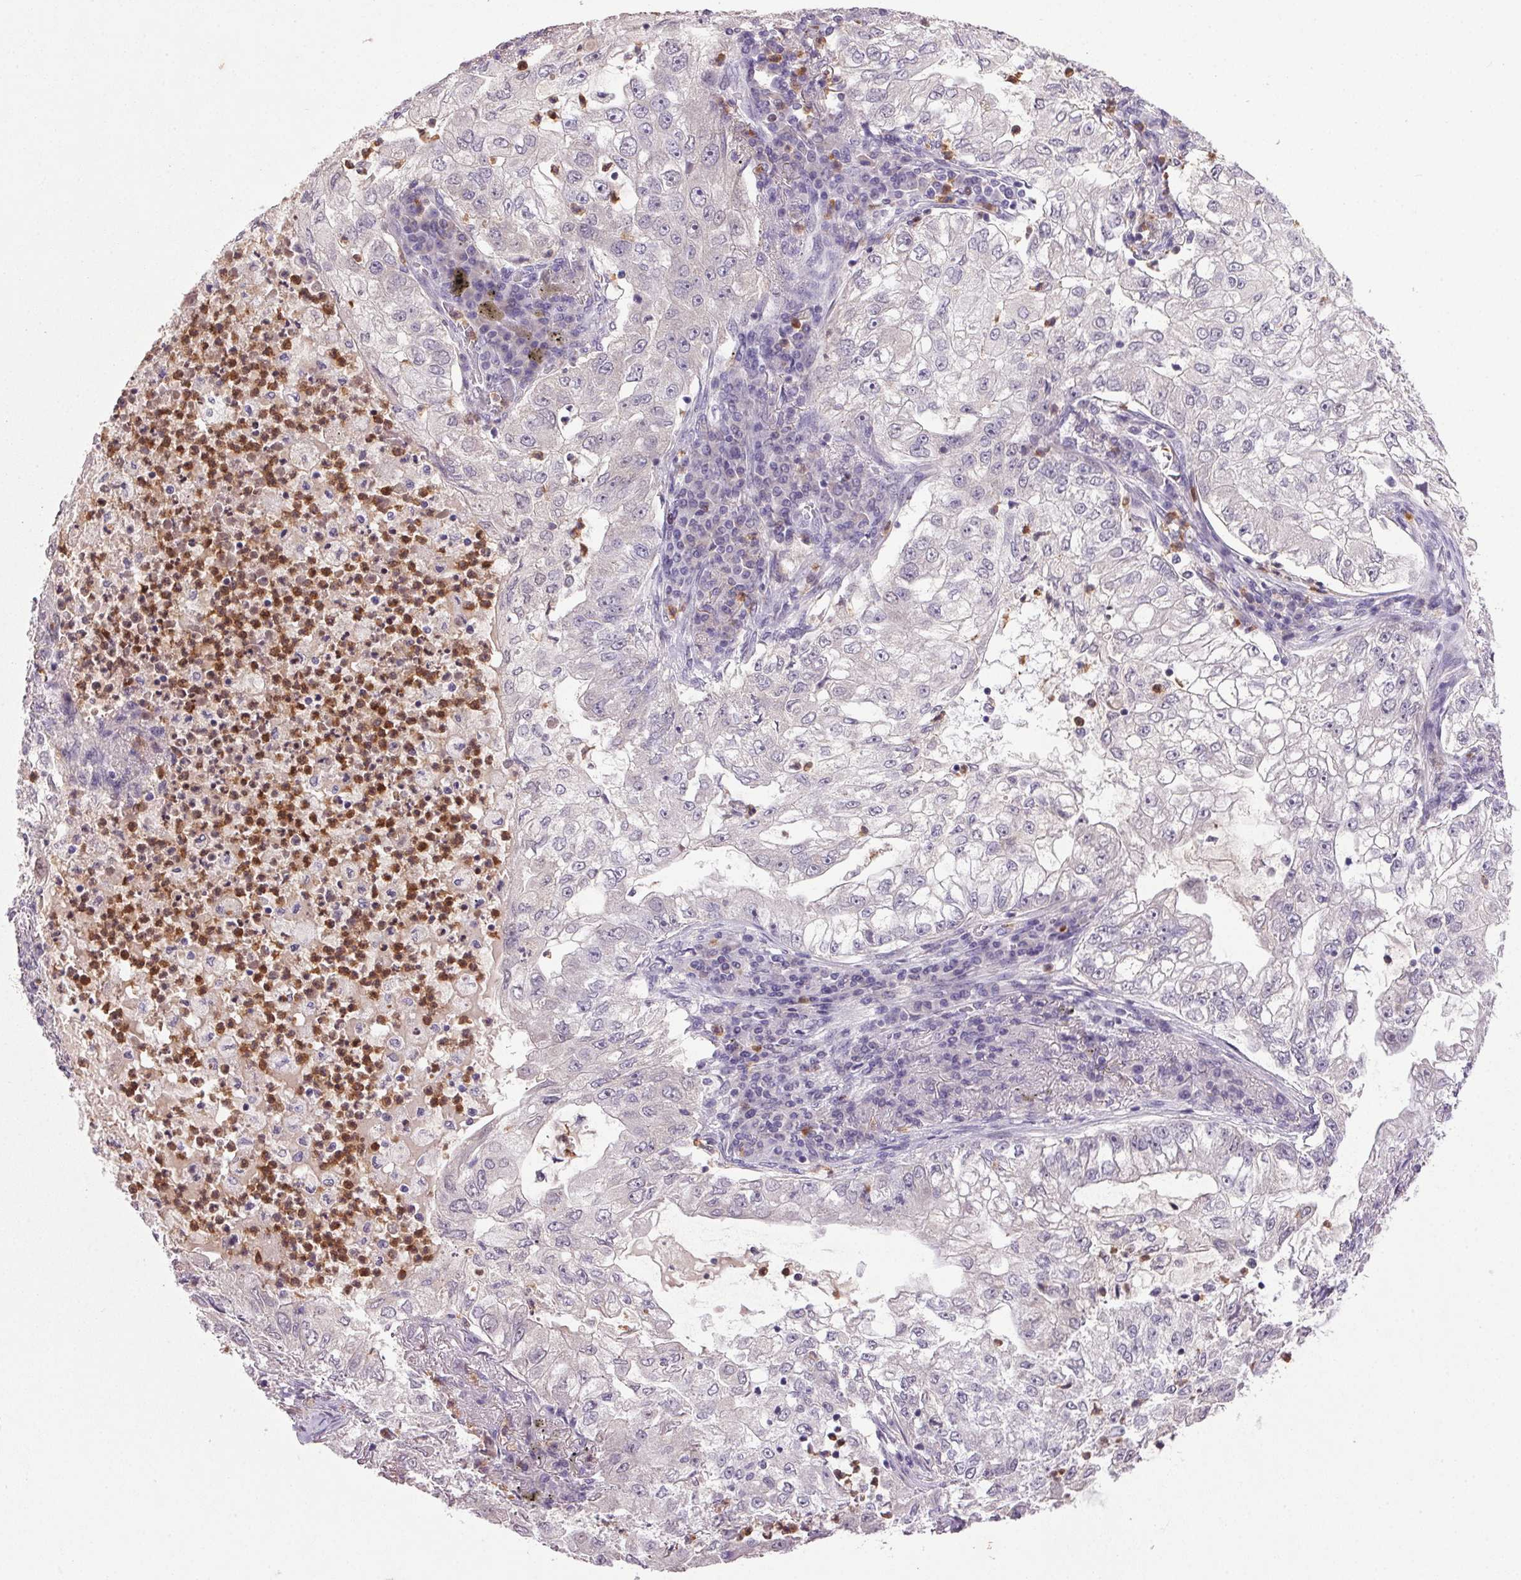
{"staining": {"intensity": "negative", "quantity": "none", "location": "none"}, "tissue": "lung cancer", "cell_type": "Tumor cells", "image_type": "cancer", "snomed": [{"axis": "morphology", "description": "Adenocarcinoma, NOS"}, {"axis": "topography", "description": "Lung"}], "caption": "An image of human adenocarcinoma (lung) is negative for staining in tumor cells. The staining was performed using DAB (3,3'-diaminobenzidine) to visualize the protein expression in brown, while the nuclei were stained in blue with hematoxylin (Magnification: 20x).", "gene": "TRDN", "patient": {"sex": "female", "age": 73}}